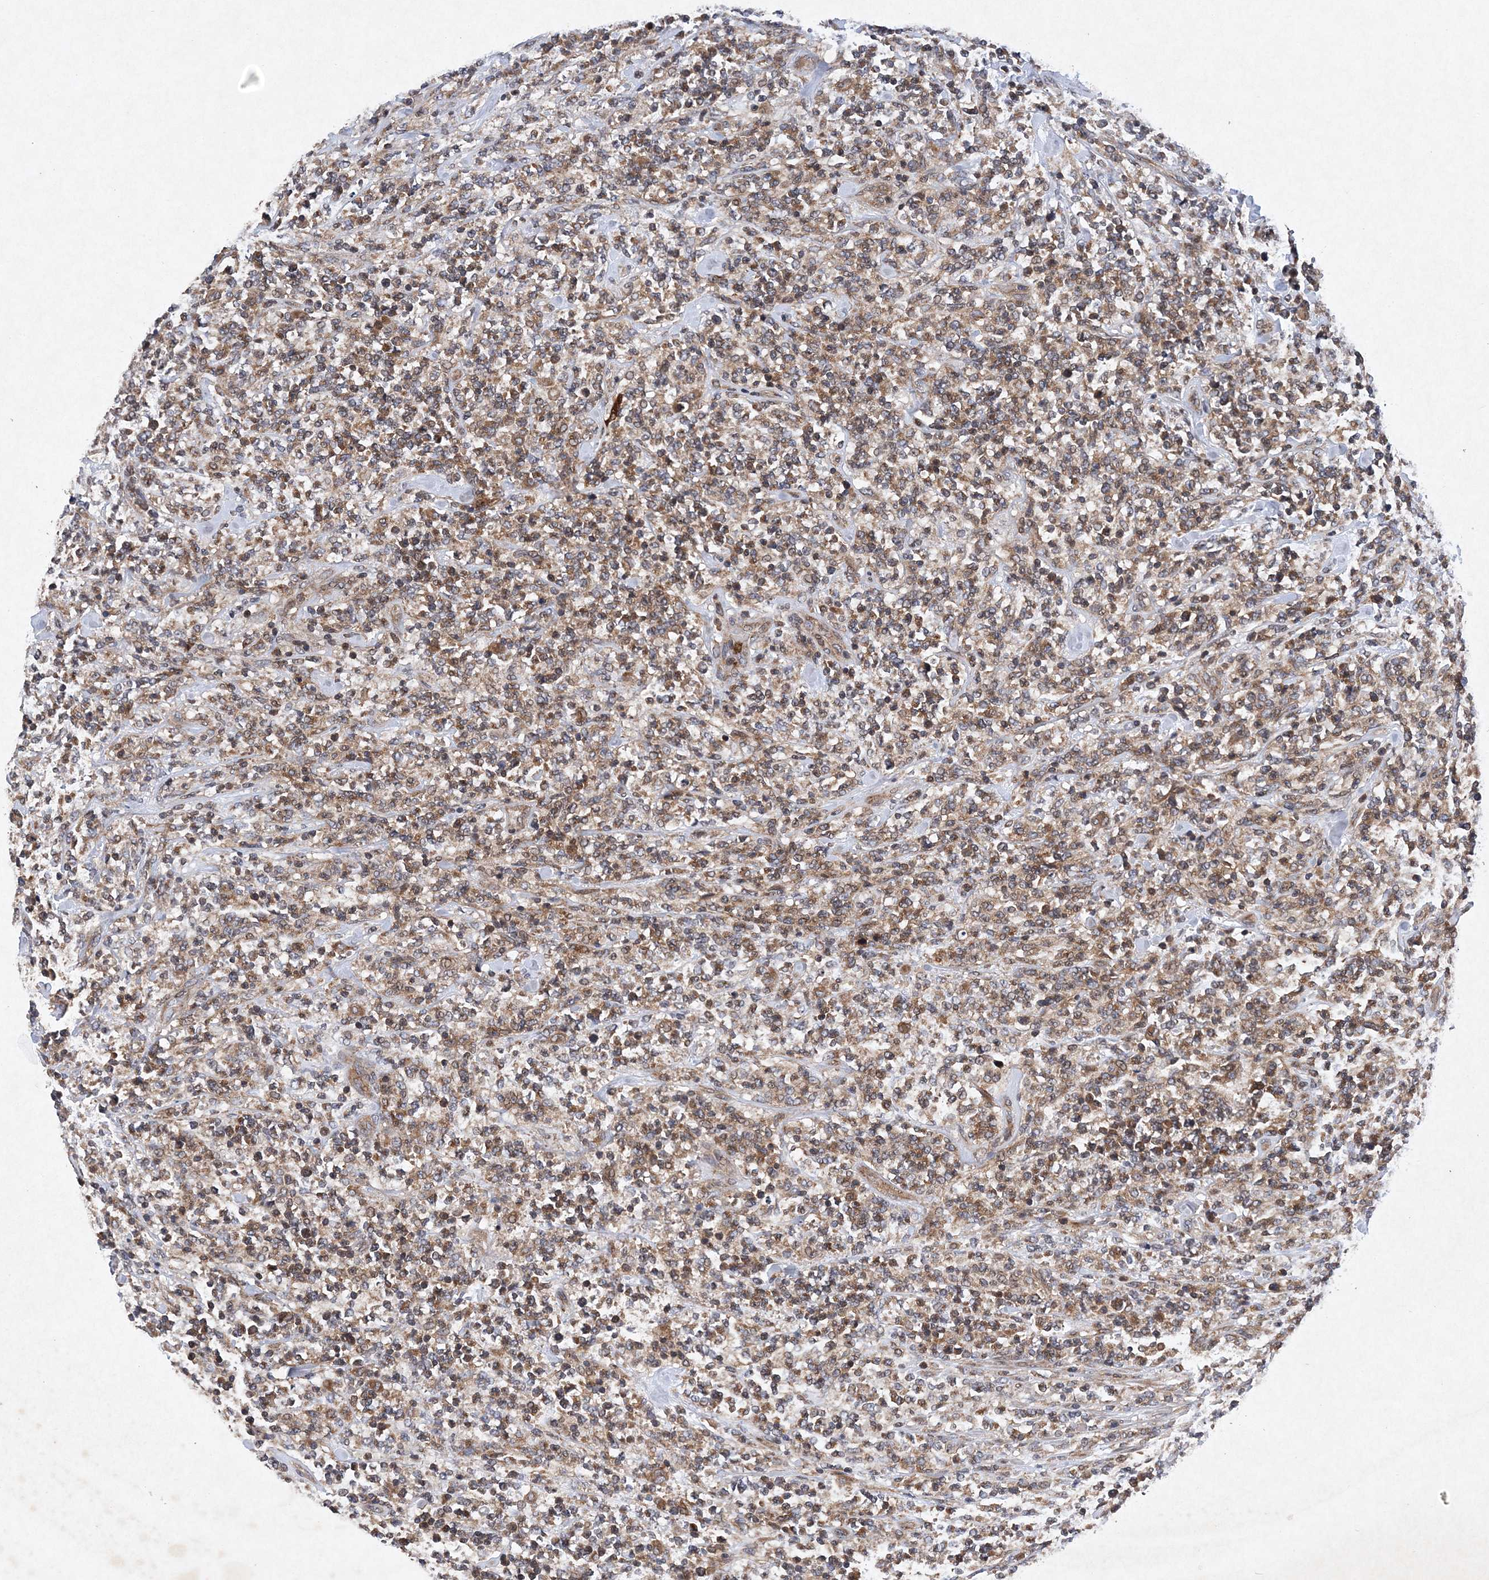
{"staining": {"intensity": "moderate", "quantity": "25%-75%", "location": "cytoplasmic/membranous"}, "tissue": "lymphoma", "cell_type": "Tumor cells", "image_type": "cancer", "snomed": [{"axis": "morphology", "description": "Malignant lymphoma, non-Hodgkin's type, High grade"}, {"axis": "topography", "description": "Soft tissue"}], "caption": "Tumor cells display medium levels of moderate cytoplasmic/membranous expression in approximately 25%-75% of cells in human malignant lymphoma, non-Hodgkin's type (high-grade). The staining was performed using DAB, with brown indicating positive protein expression. Nuclei are stained blue with hematoxylin.", "gene": "PROSER1", "patient": {"sex": "male", "age": 18}}